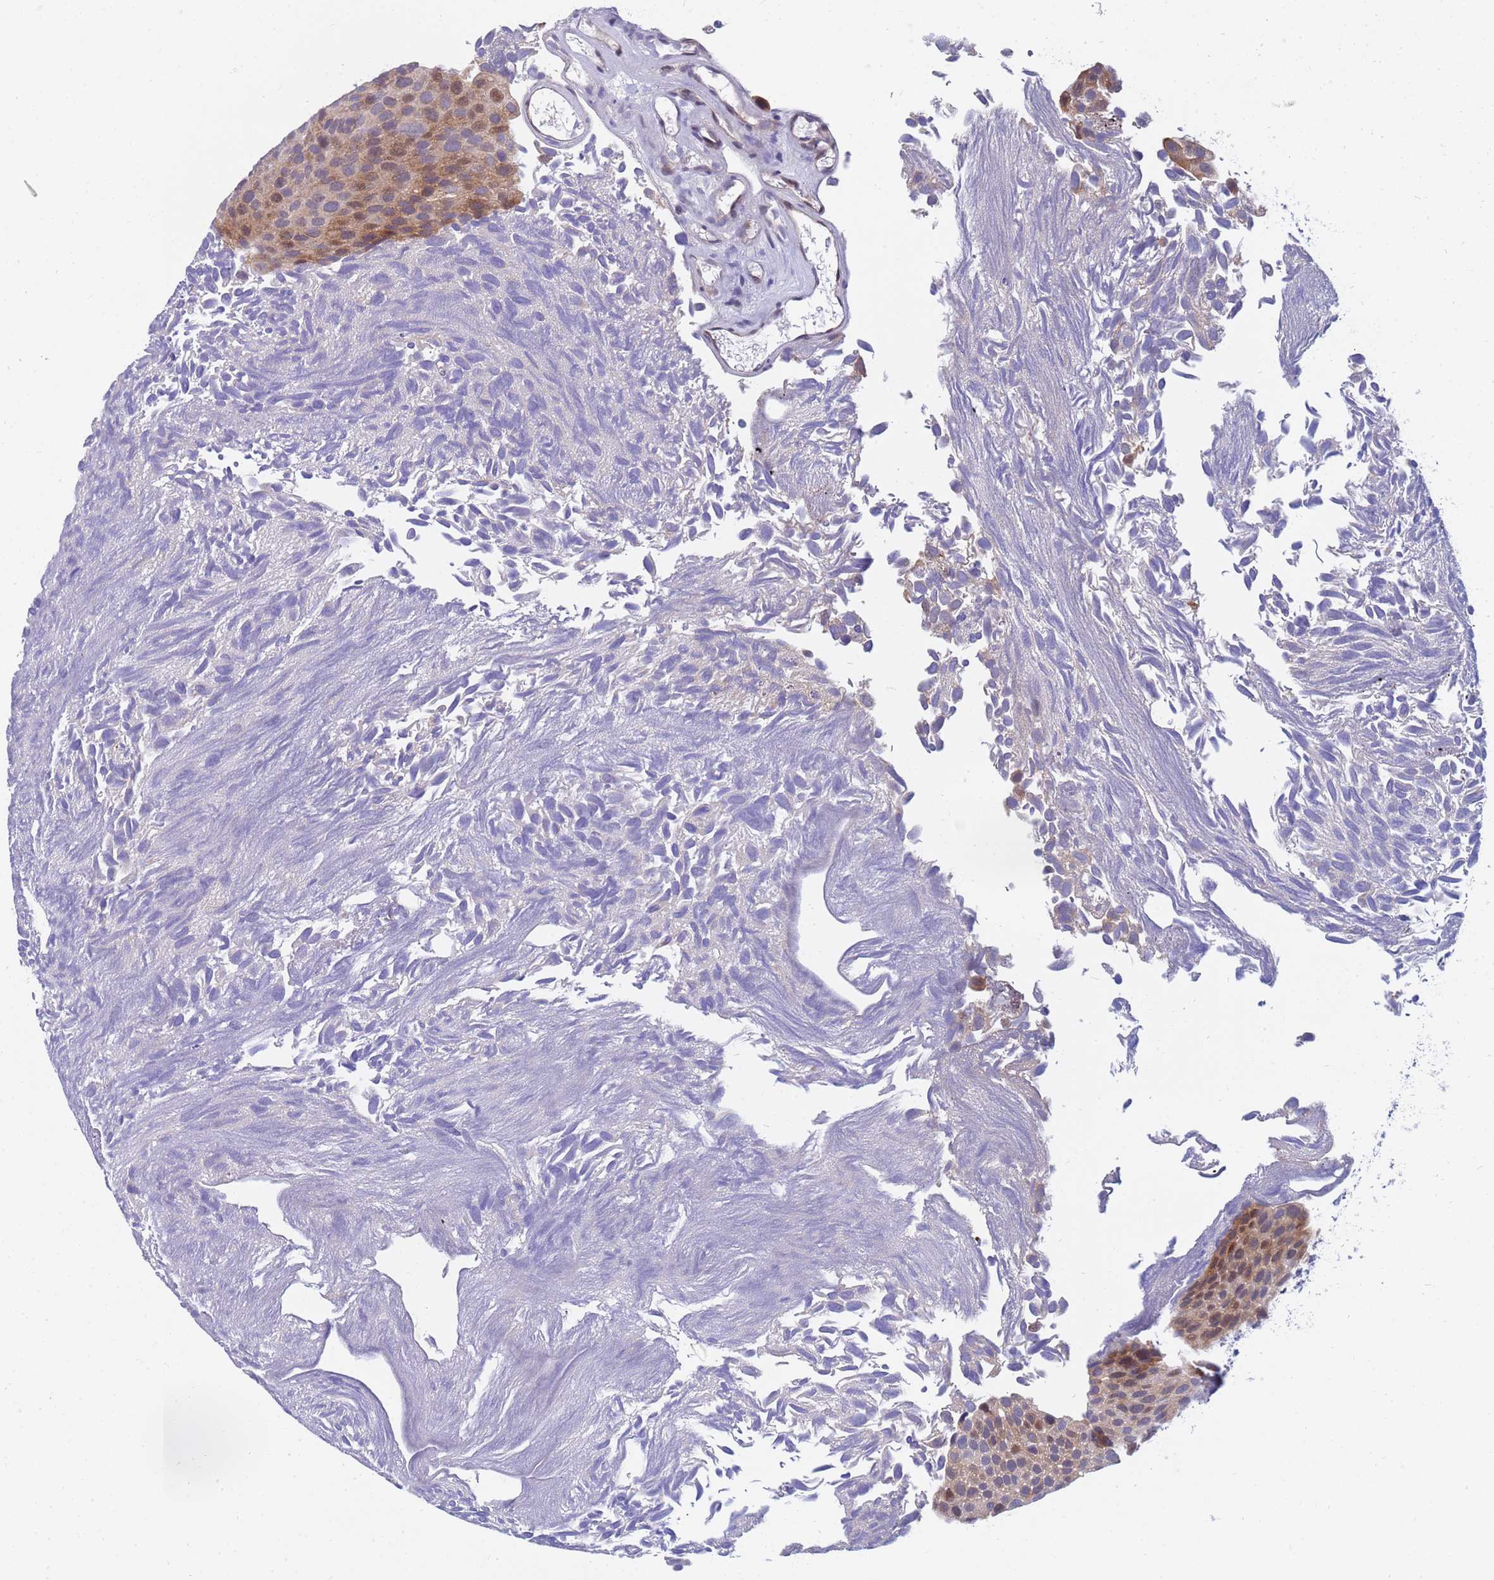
{"staining": {"intensity": "moderate", "quantity": "25%-75%", "location": "nuclear"}, "tissue": "urothelial cancer", "cell_type": "Tumor cells", "image_type": "cancer", "snomed": [{"axis": "morphology", "description": "Urothelial carcinoma, Low grade"}, {"axis": "topography", "description": "Urinary bladder"}], "caption": "Human low-grade urothelial carcinoma stained for a protein (brown) reveals moderate nuclear positive positivity in about 25%-75% of tumor cells.", "gene": "LRATD1", "patient": {"sex": "male", "age": 89}}